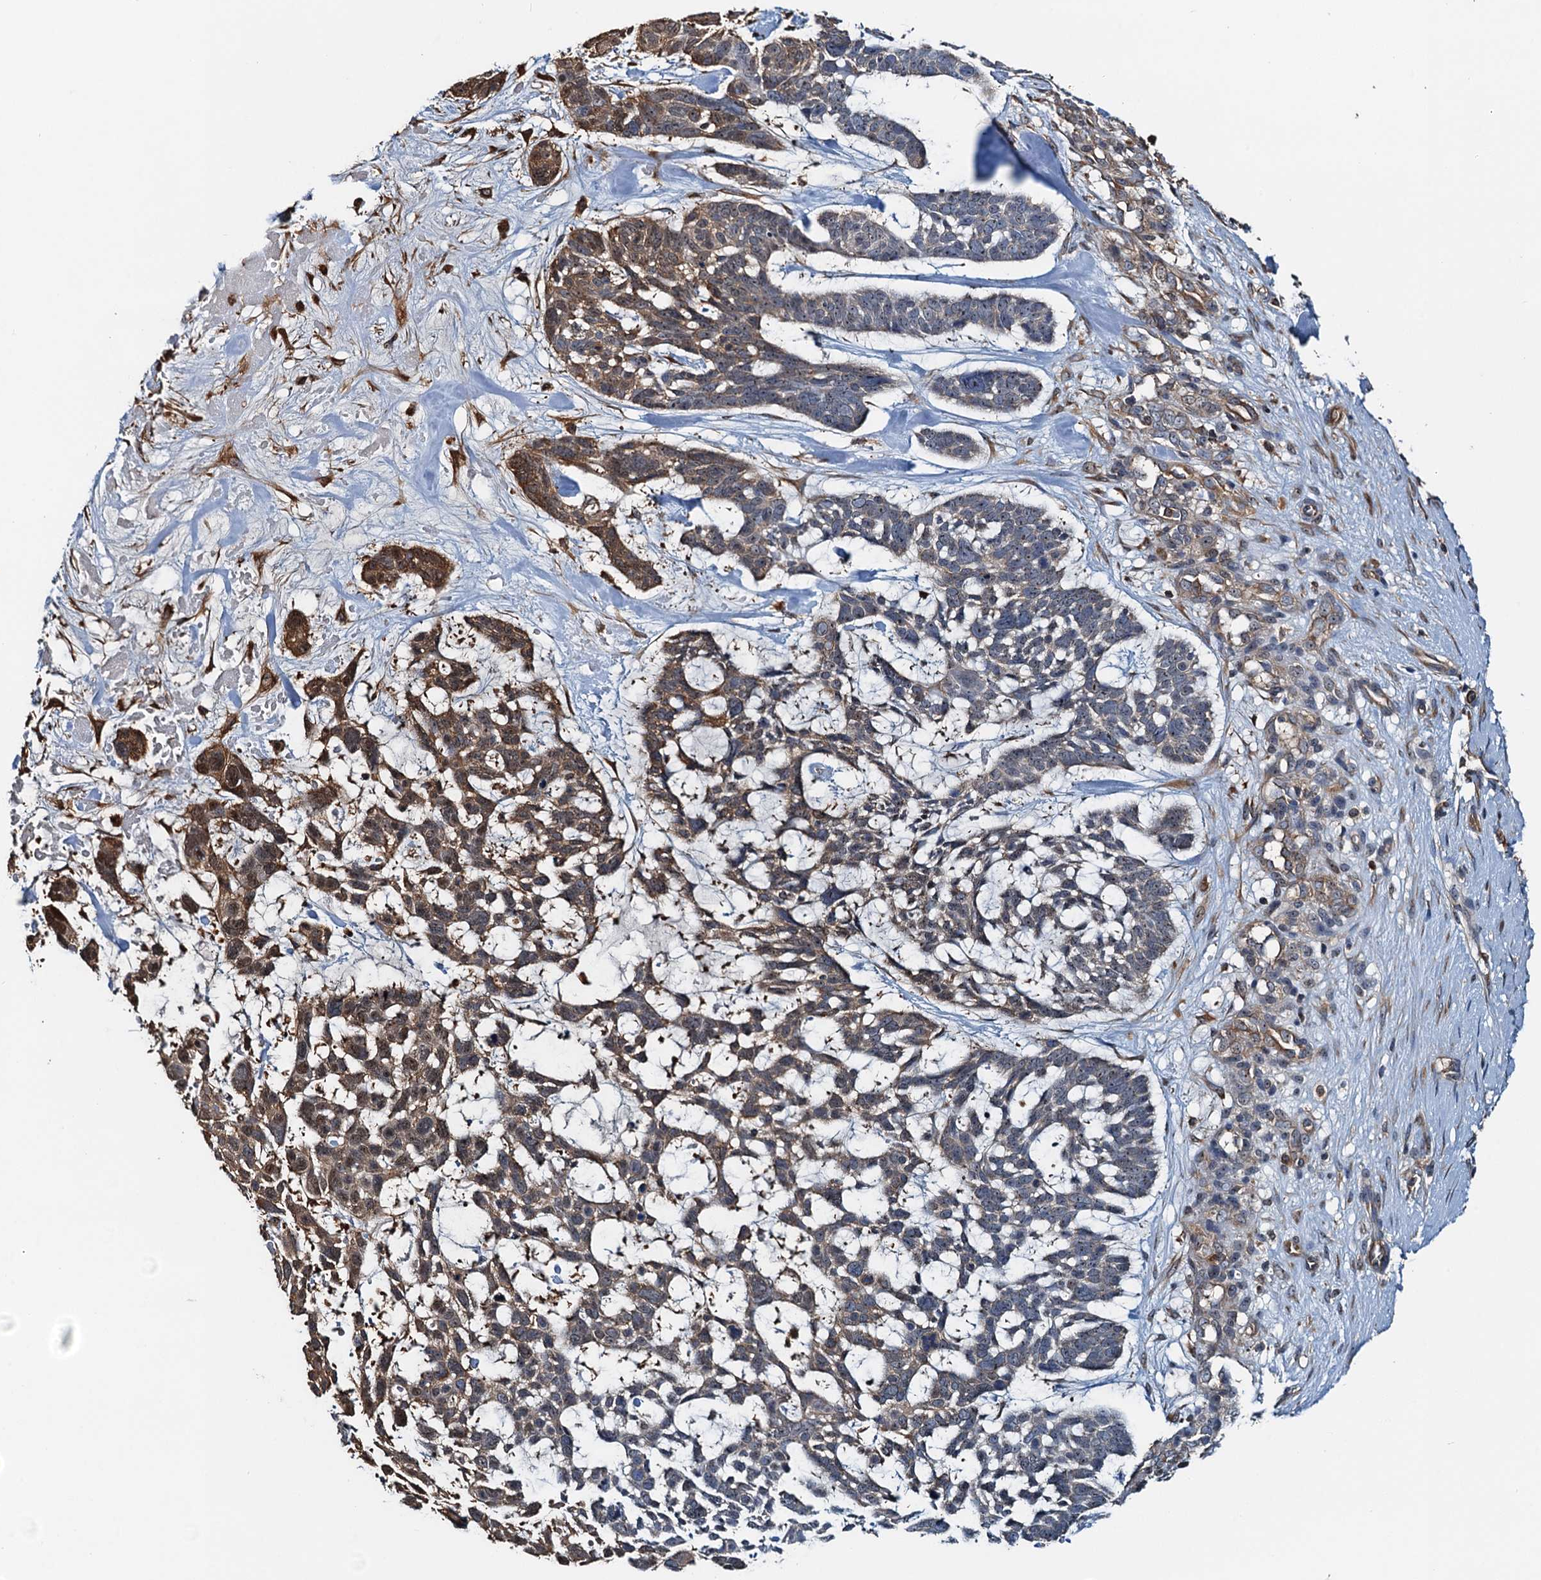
{"staining": {"intensity": "moderate", "quantity": "<25%", "location": "cytoplasmic/membranous"}, "tissue": "skin cancer", "cell_type": "Tumor cells", "image_type": "cancer", "snomed": [{"axis": "morphology", "description": "Basal cell carcinoma"}, {"axis": "topography", "description": "Skin"}], "caption": "Basal cell carcinoma (skin) was stained to show a protein in brown. There is low levels of moderate cytoplasmic/membranous expression in approximately <25% of tumor cells.", "gene": "USP6NL", "patient": {"sex": "male", "age": 88}}